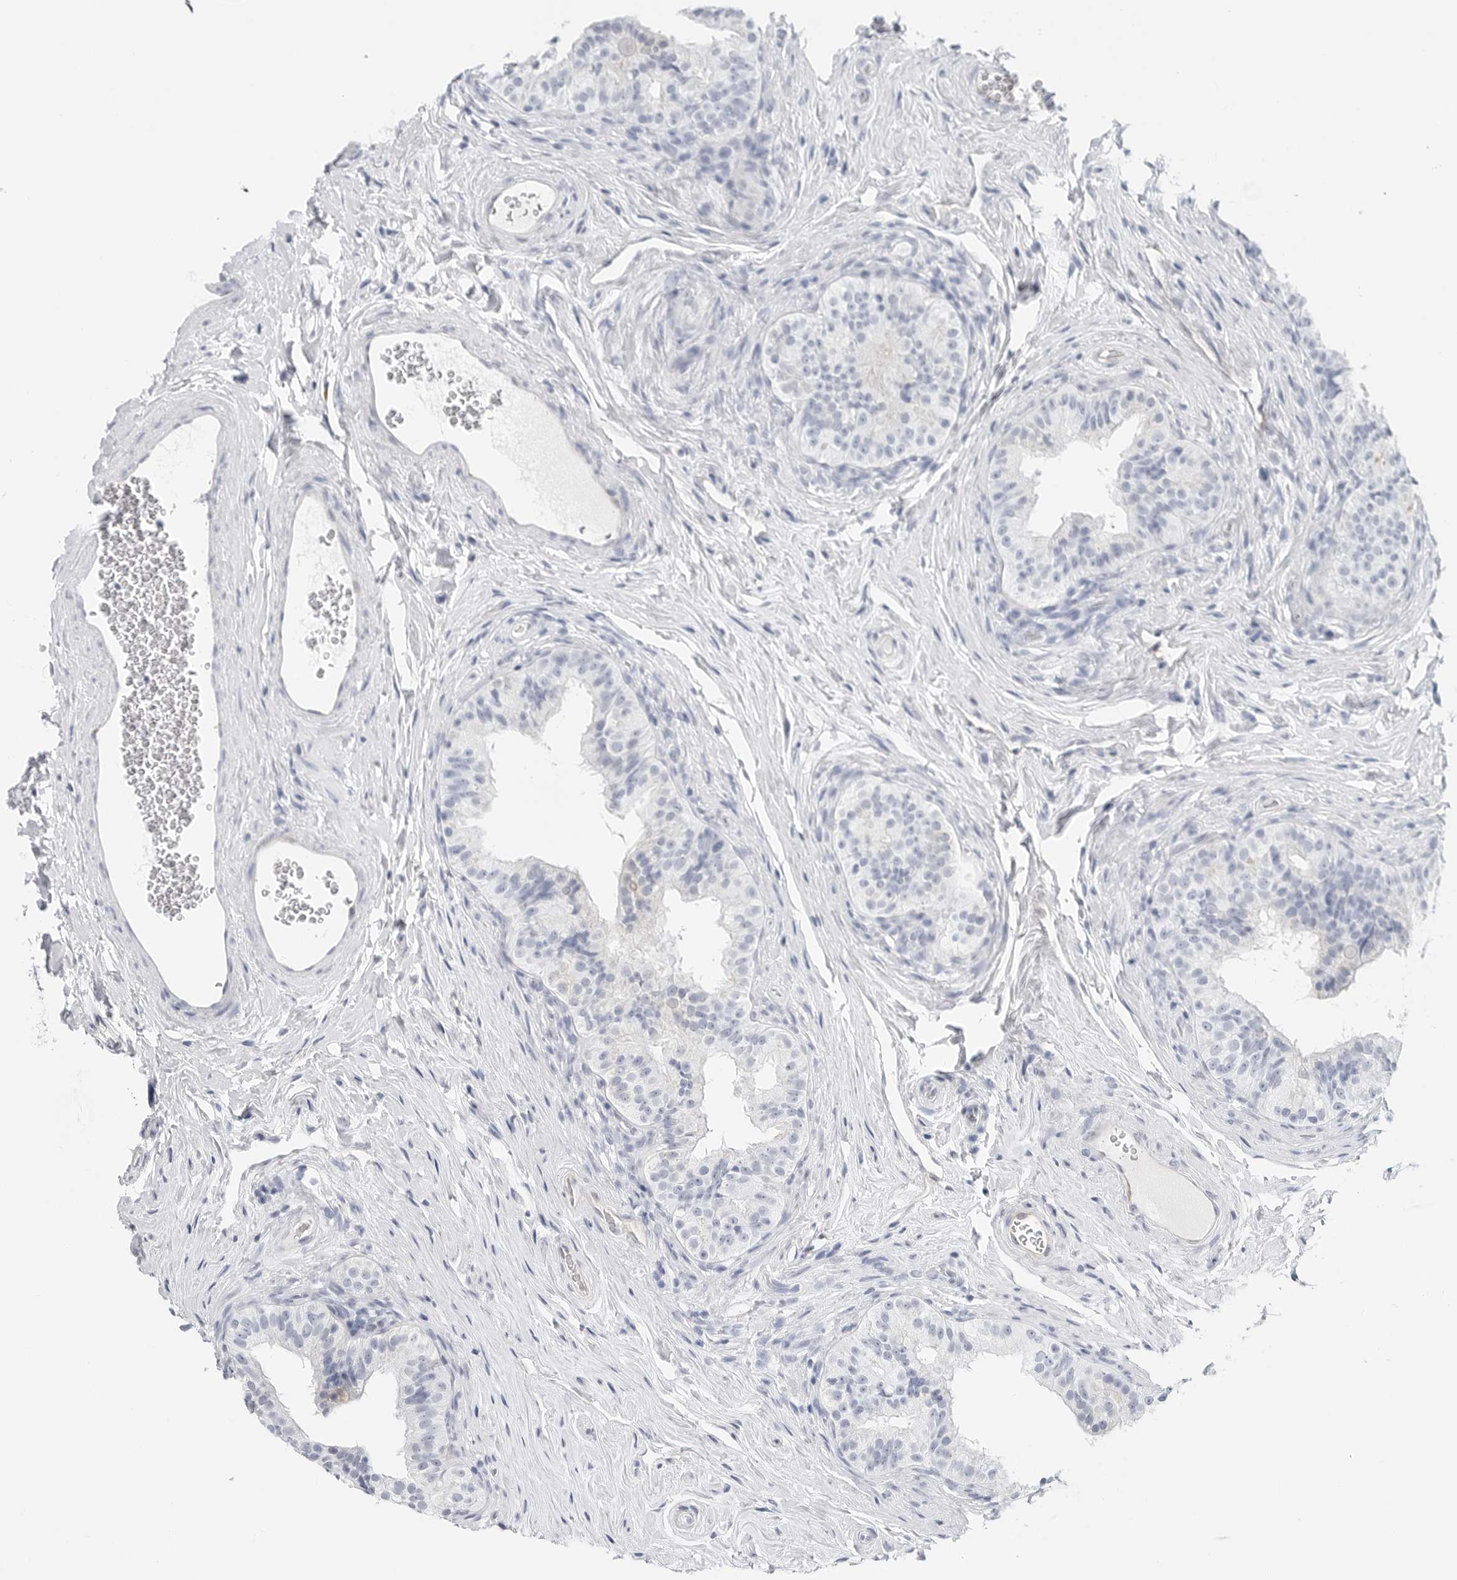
{"staining": {"intensity": "negative", "quantity": "none", "location": "none"}, "tissue": "epididymis", "cell_type": "Glandular cells", "image_type": "normal", "snomed": [{"axis": "morphology", "description": "Normal tissue, NOS"}, {"axis": "topography", "description": "Epididymis"}], "caption": "The immunohistochemistry (IHC) image has no significant positivity in glandular cells of epididymis. (Stains: DAB immunohistochemistry with hematoxylin counter stain, Microscopy: brightfield microscopy at high magnification).", "gene": "SLC19A1", "patient": {"sex": "male", "age": 49}}